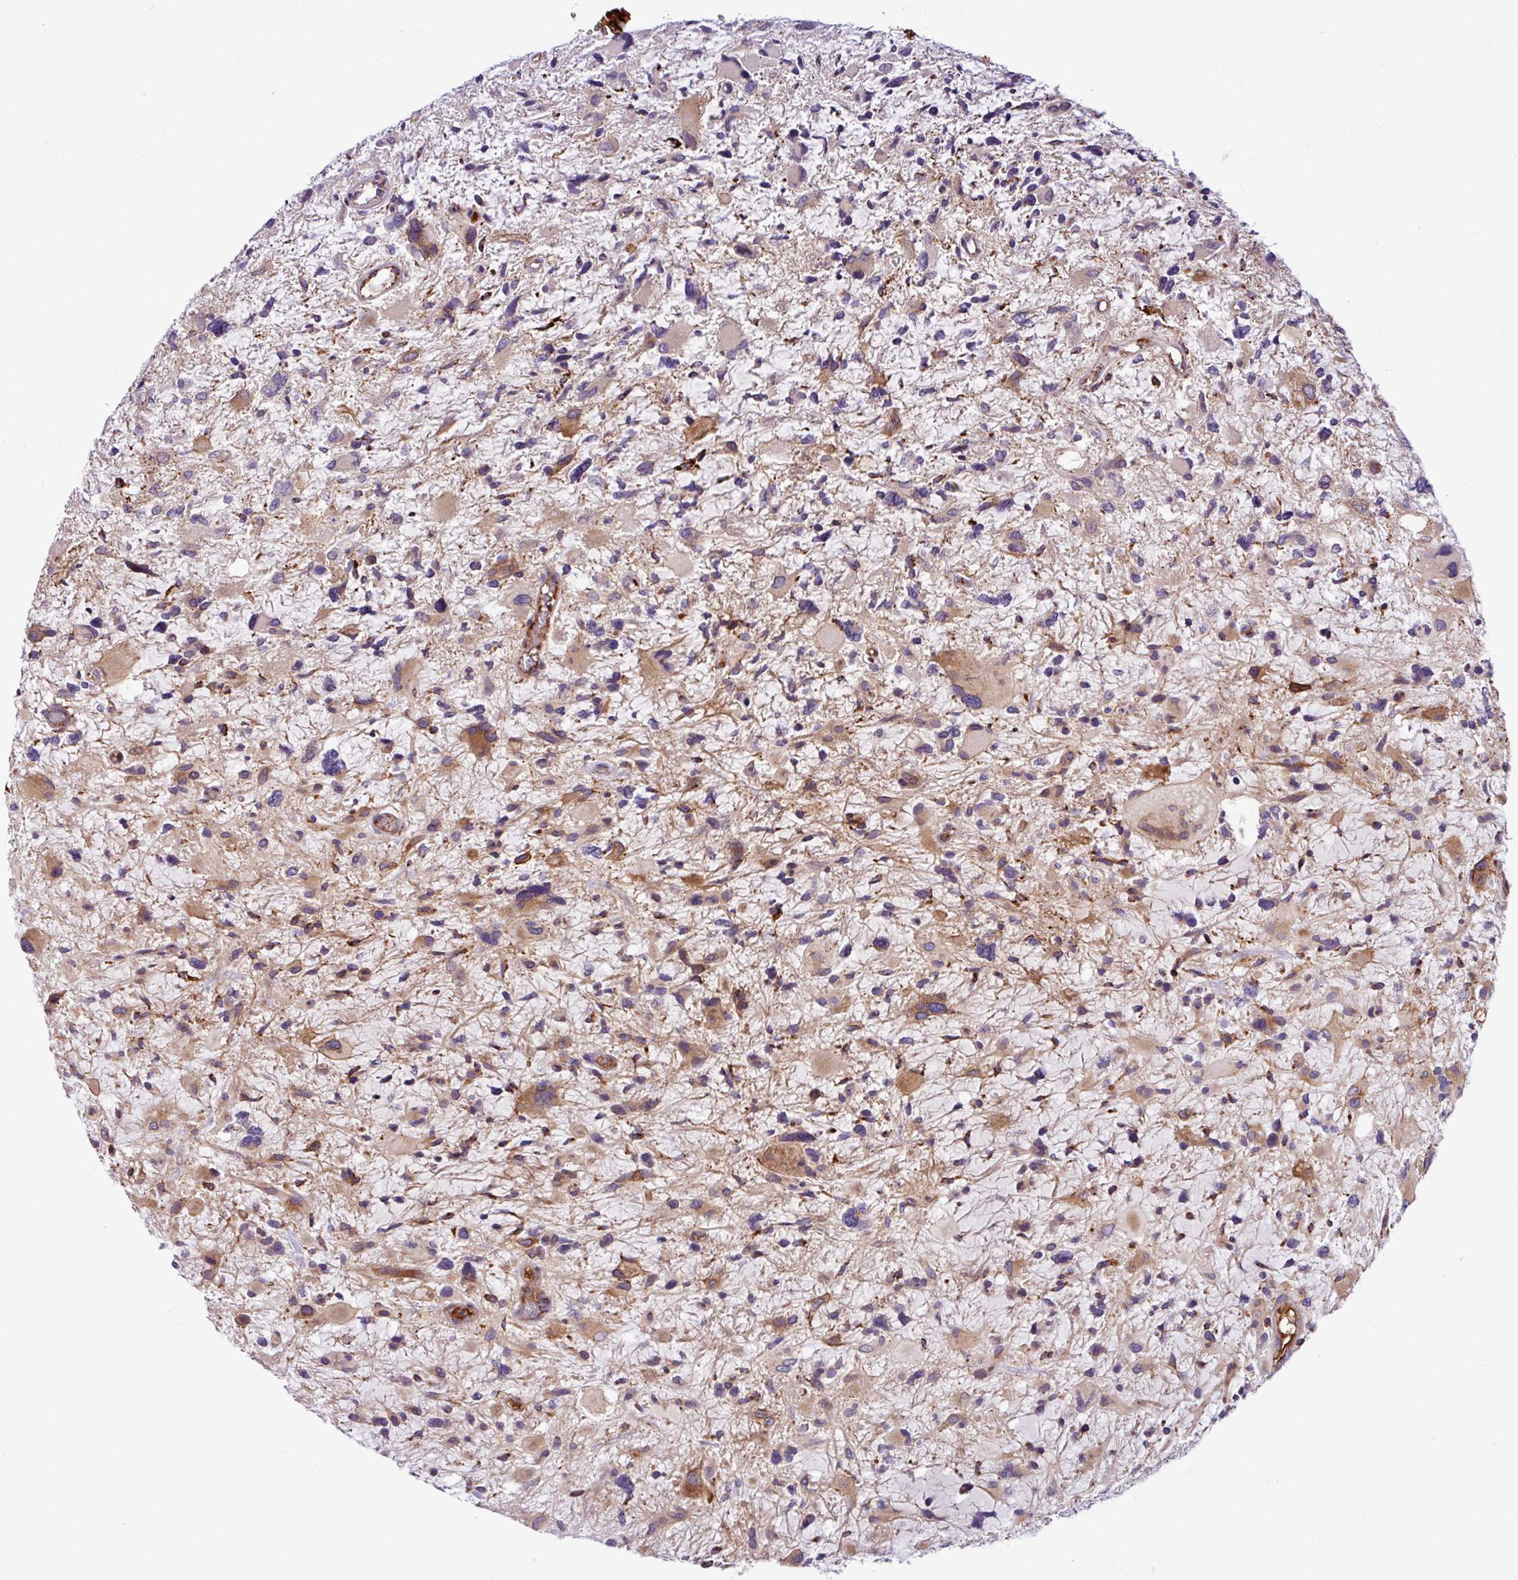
{"staining": {"intensity": "moderate", "quantity": "25%-75%", "location": "cytoplasmic/membranous"}, "tissue": "glioma", "cell_type": "Tumor cells", "image_type": "cancer", "snomed": [{"axis": "morphology", "description": "Glioma, malignant, High grade"}, {"axis": "topography", "description": "Brain"}], "caption": "IHC of malignant glioma (high-grade) reveals medium levels of moderate cytoplasmic/membranous expression in approximately 25%-75% of tumor cells.", "gene": "ZNF569", "patient": {"sex": "female", "age": 11}}